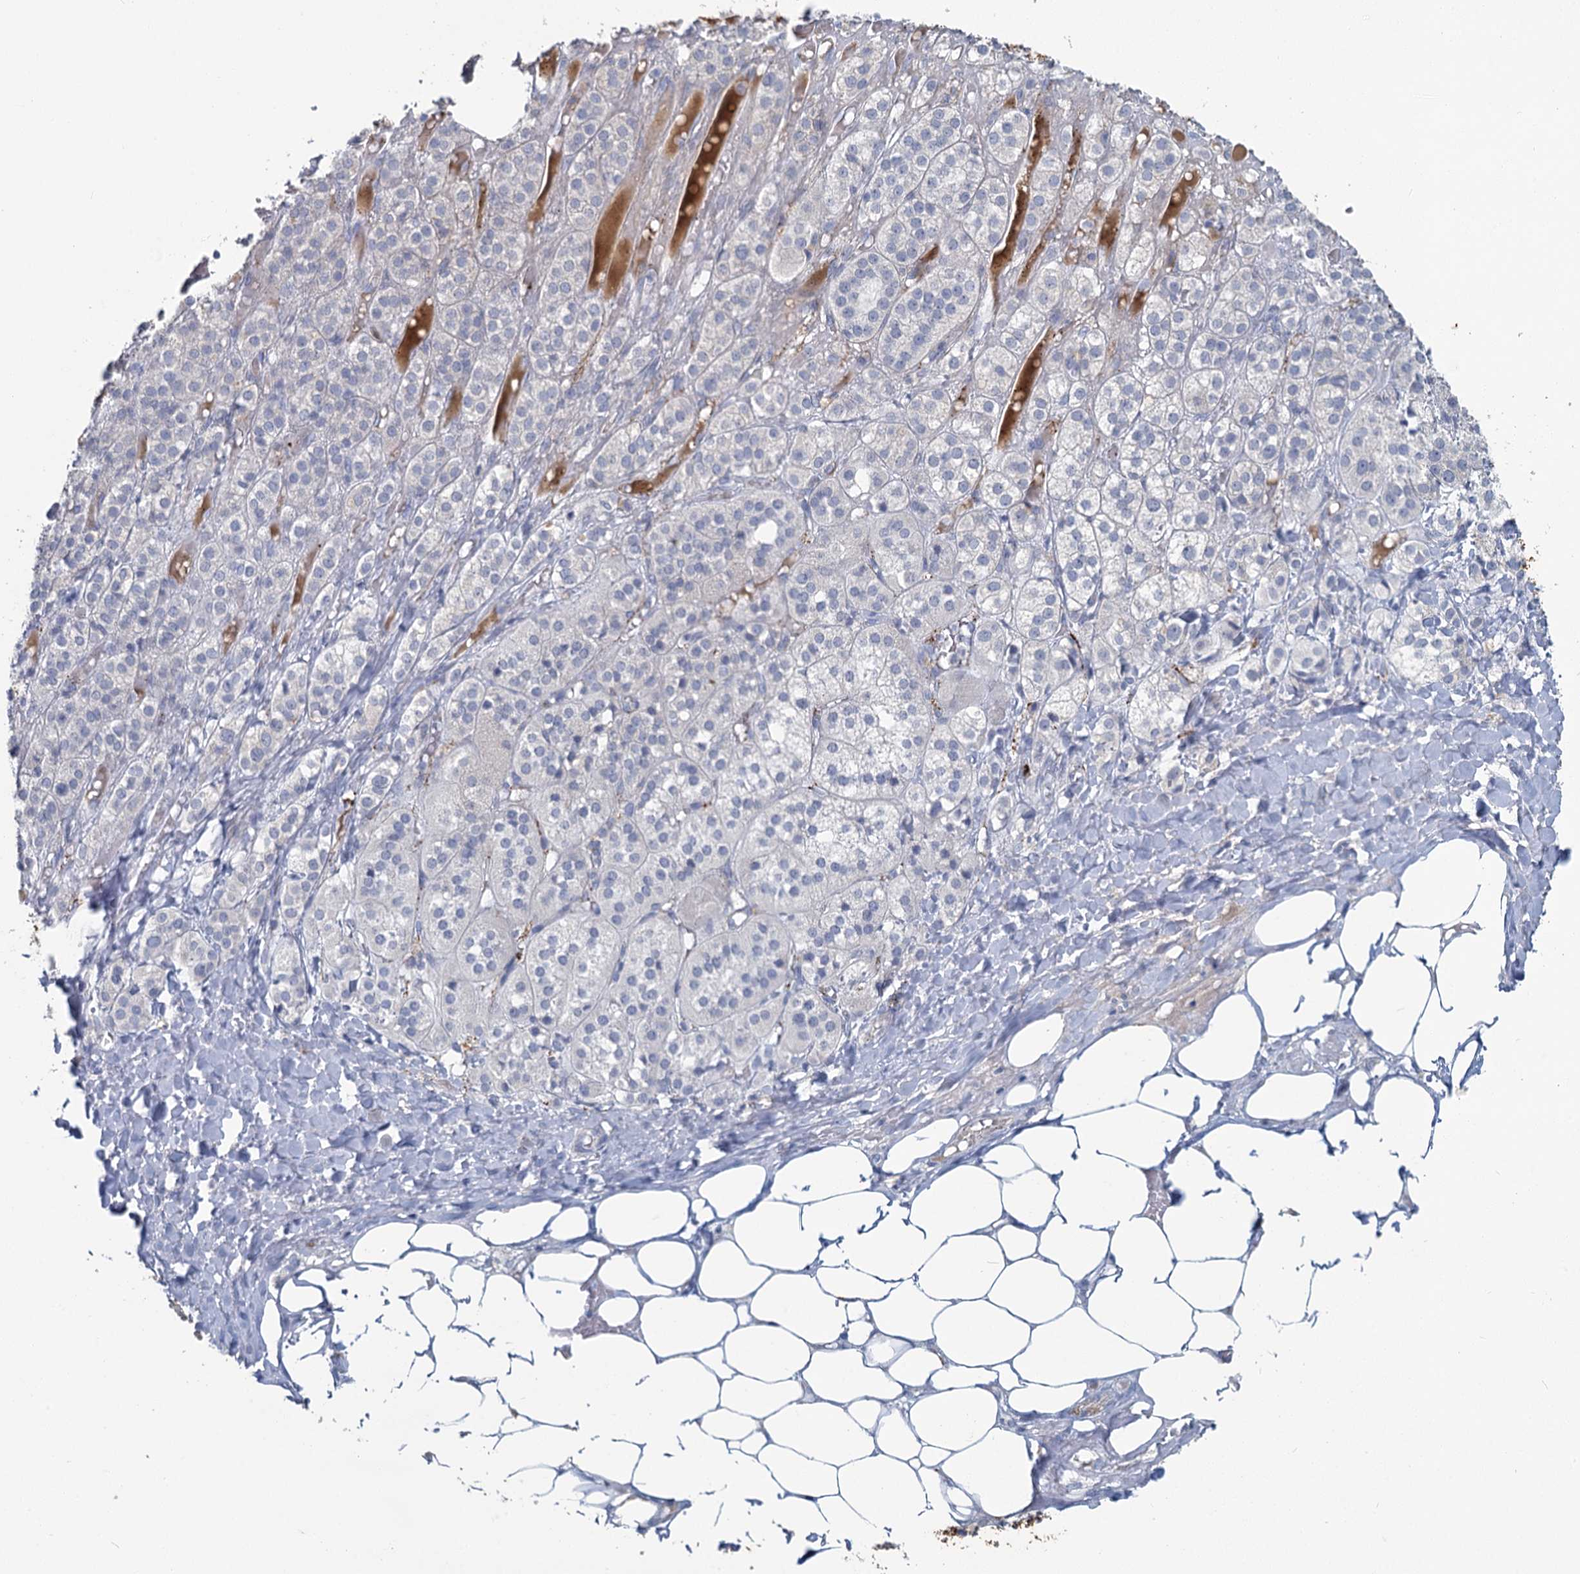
{"staining": {"intensity": "strong", "quantity": "<25%", "location": "cytoplasmic/membranous"}, "tissue": "adrenal gland", "cell_type": "Glandular cells", "image_type": "normal", "snomed": [{"axis": "morphology", "description": "Normal tissue, NOS"}, {"axis": "topography", "description": "Adrenal gland"}], "caption": "Adrenal gland stained with DAB (3,3'-diaminobenzidine) immunohistochemistry (IHC) displays medium levels of strong cytoplasmic/membranous expression in about <25% of glandular cells. The protein of interest is stained brown, and the nuclei are stained in blue (DAB IHC with brightfield microscopy, high magnification).", "gene": "CHGA", "patient": {"sex": "female", "age": 61}}